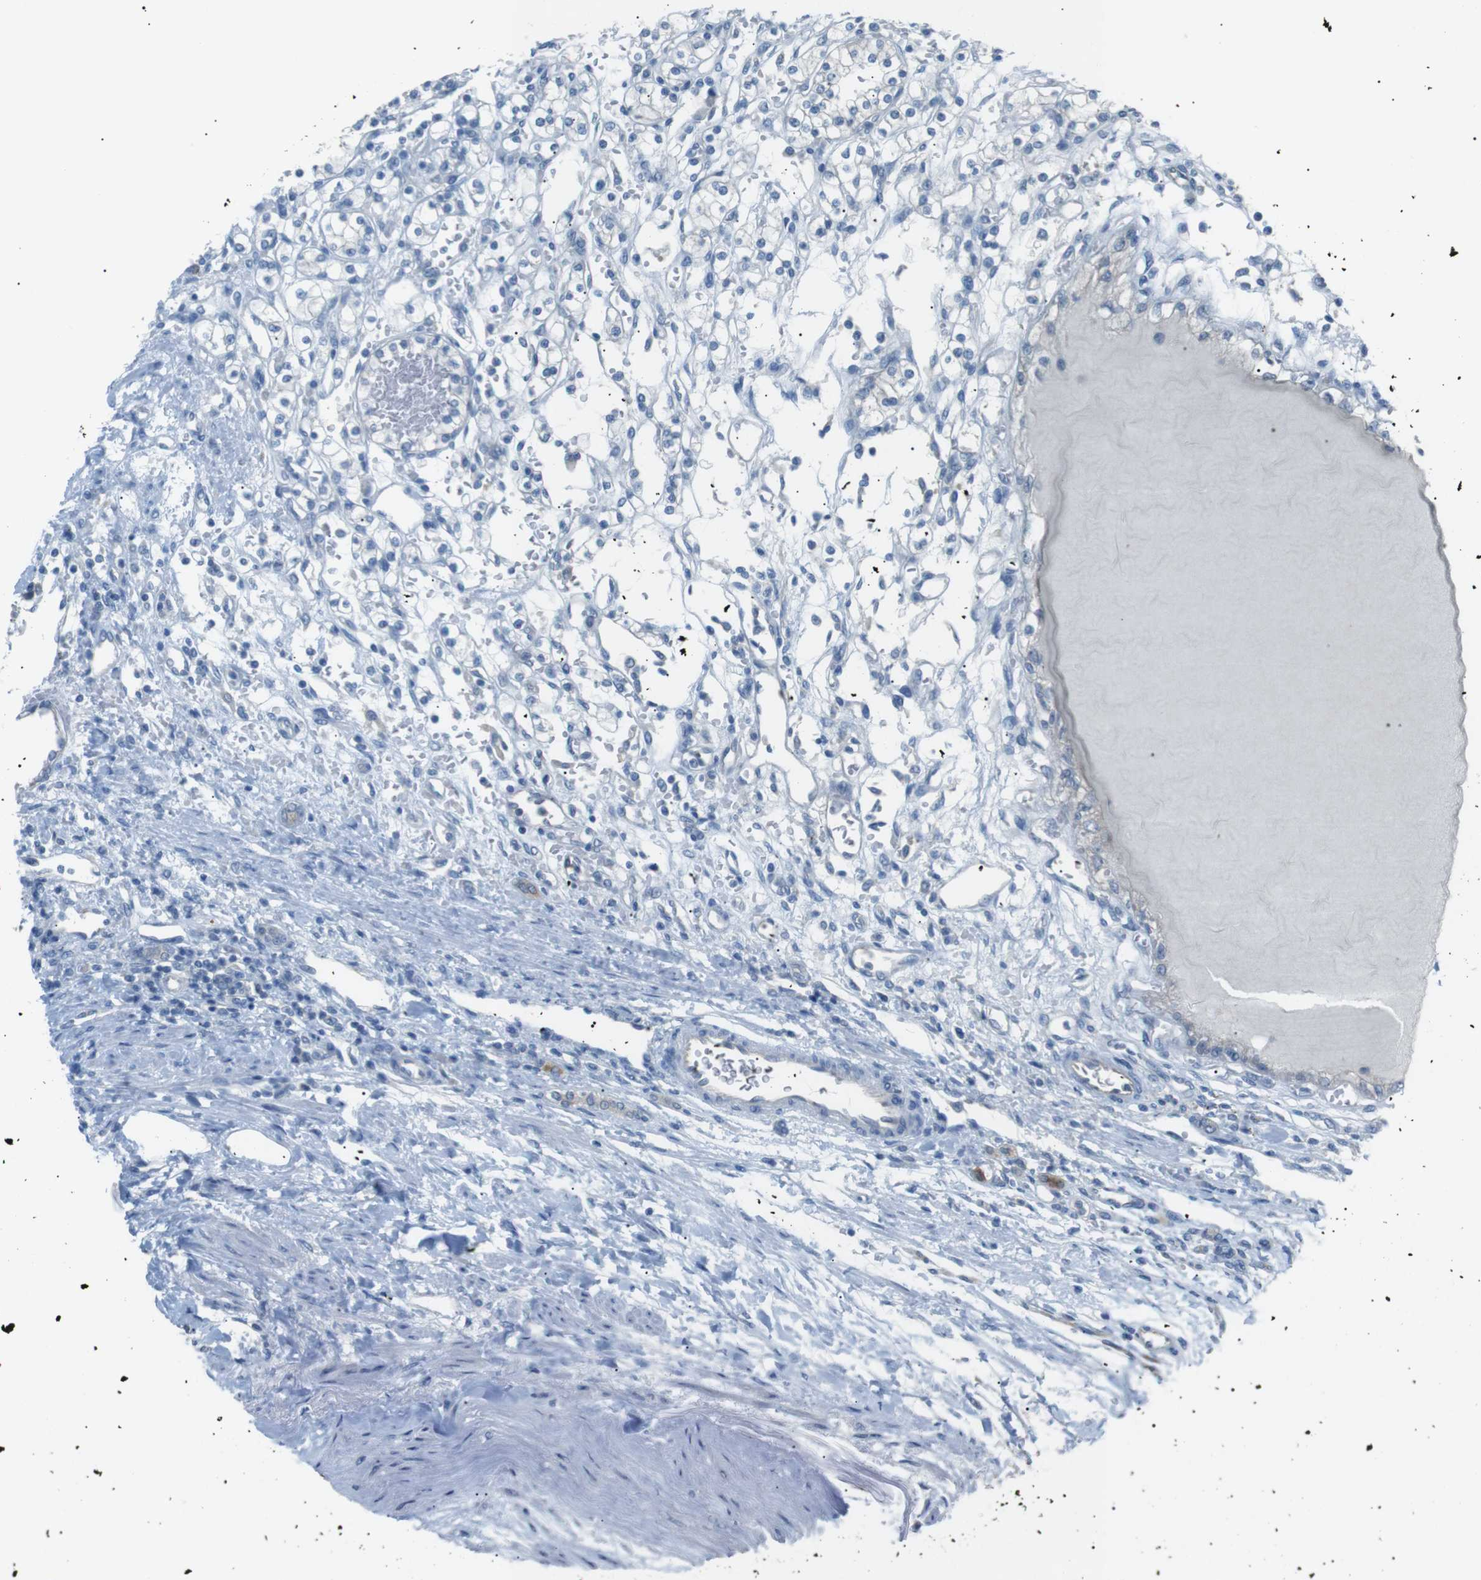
{"staining": {"intensity": "negative", "quantity": "none", "location": "none"}, "tissue": "renal cancer", "cell_type": "Tumor cells", "image_type": "cancer", "snomed": [{"axis": "morphology", "description": "Normal tissue, NOS"}, {"axis": "morphology", "description": "Adenocarcinoma, NOS"}, {"axis": "topography", "description": "Kidney"}], "caption": "Protein analysis of adenocarcinoma (renal) demonstrates no significant staining in tumor cells. (DAB IHC visualized using brightfield microscopy, high magnification).", "gene": "CDH26", "patient": {"sex": "female", "age": 55}}